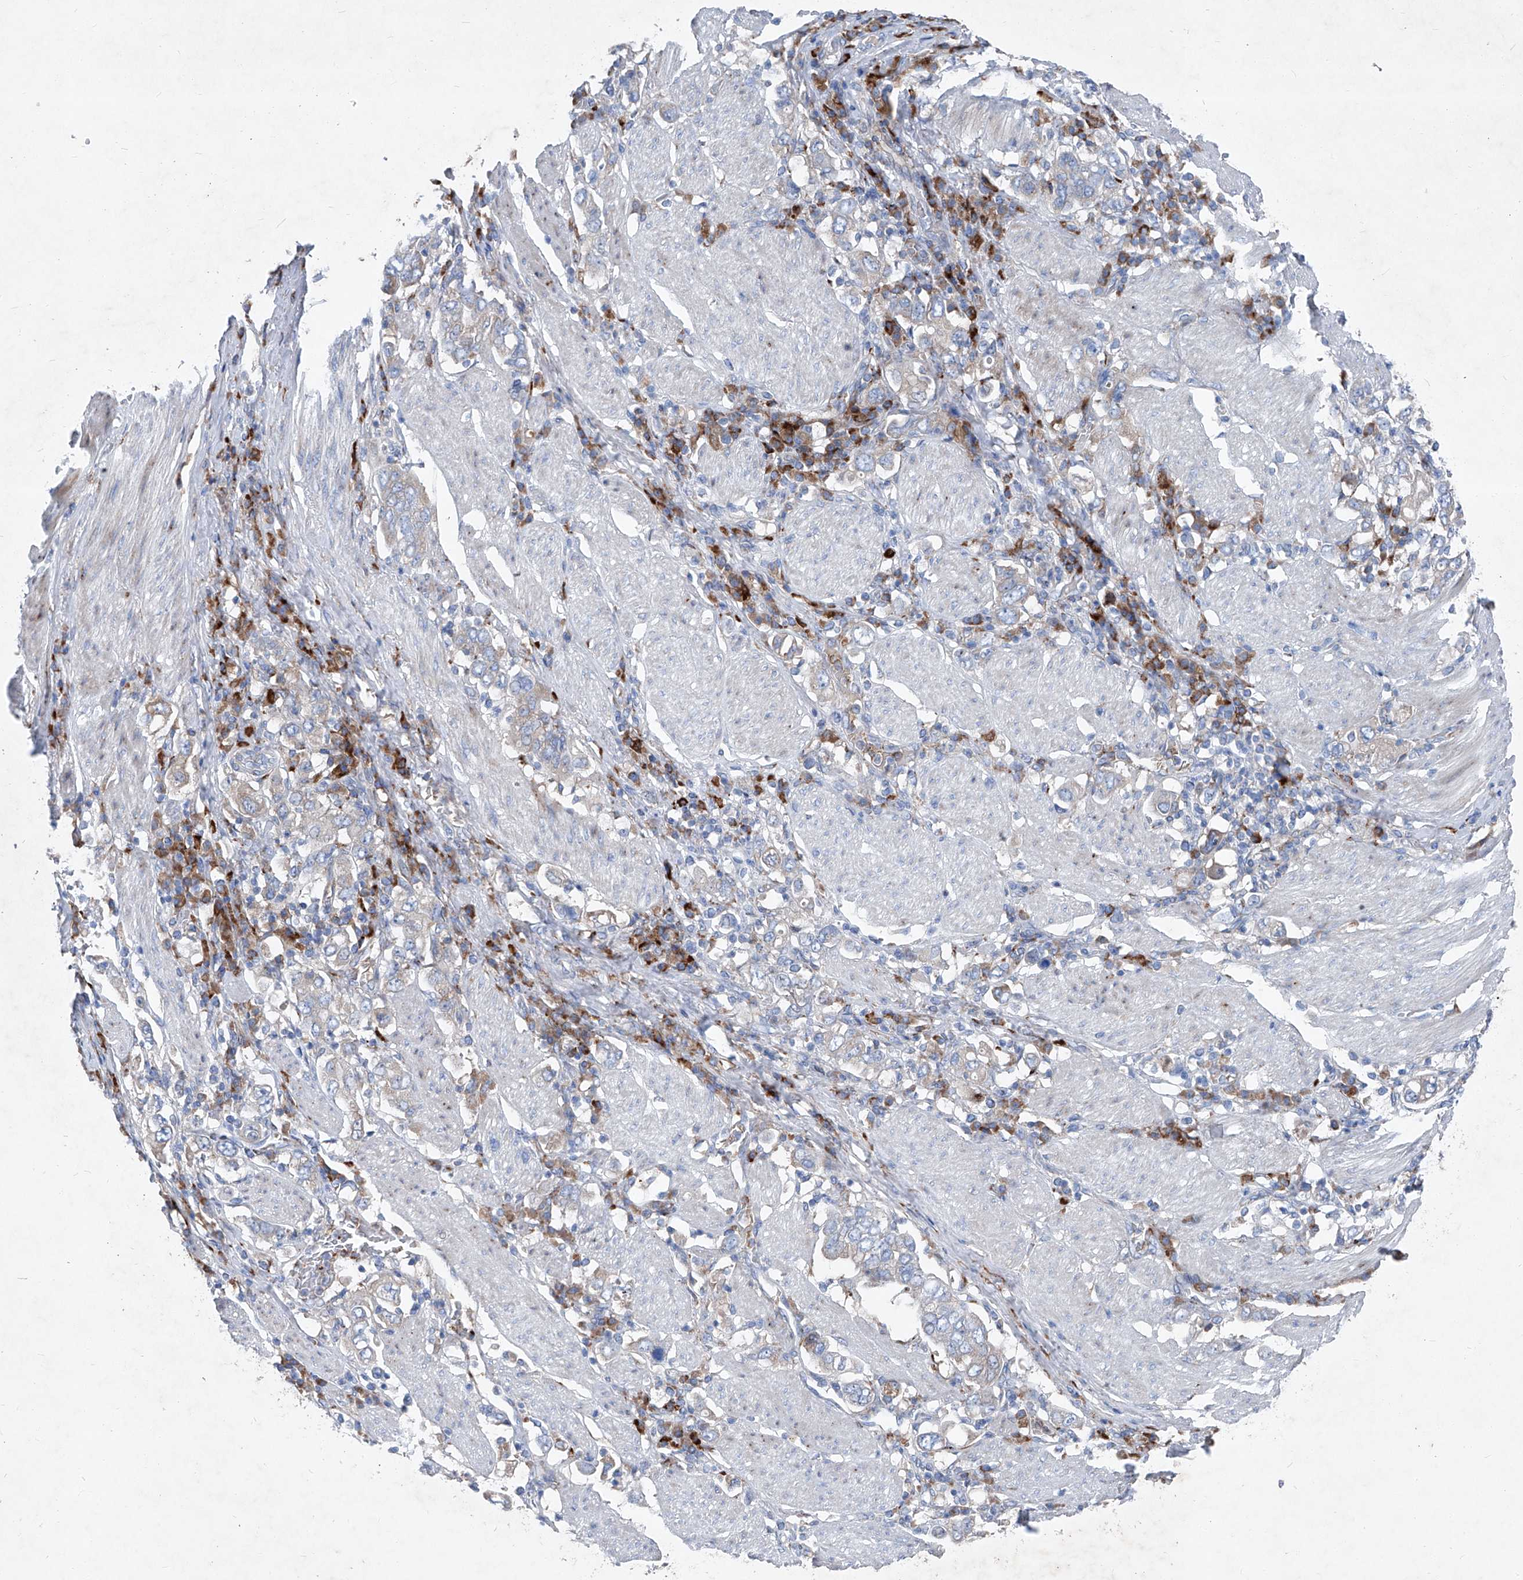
{"staining": {"intensity": "negative", "quantity": "none", "location": "none"}, "tissue": "stomach cancer", "cell_type": "Tumor cells", "image_type": "cancer", "snomed": [{"axis": "morphology", "description": "Adenocarcinoma, NOS"}, {"axis": "topography", "description": "Stomach, upper"}], "caption": "DAB (3,3'-diaminobenzidine) immunohistochemical staining of human stomach cancer shows no significant positivity in tumor cells. (Stains: DAB immunohistochemistry with hematoxylin counter stain, Microscopy: brightfield microscopy at high magnification).", "gene": "IFI27", "patient": {"sex": "male", "age": 62}}